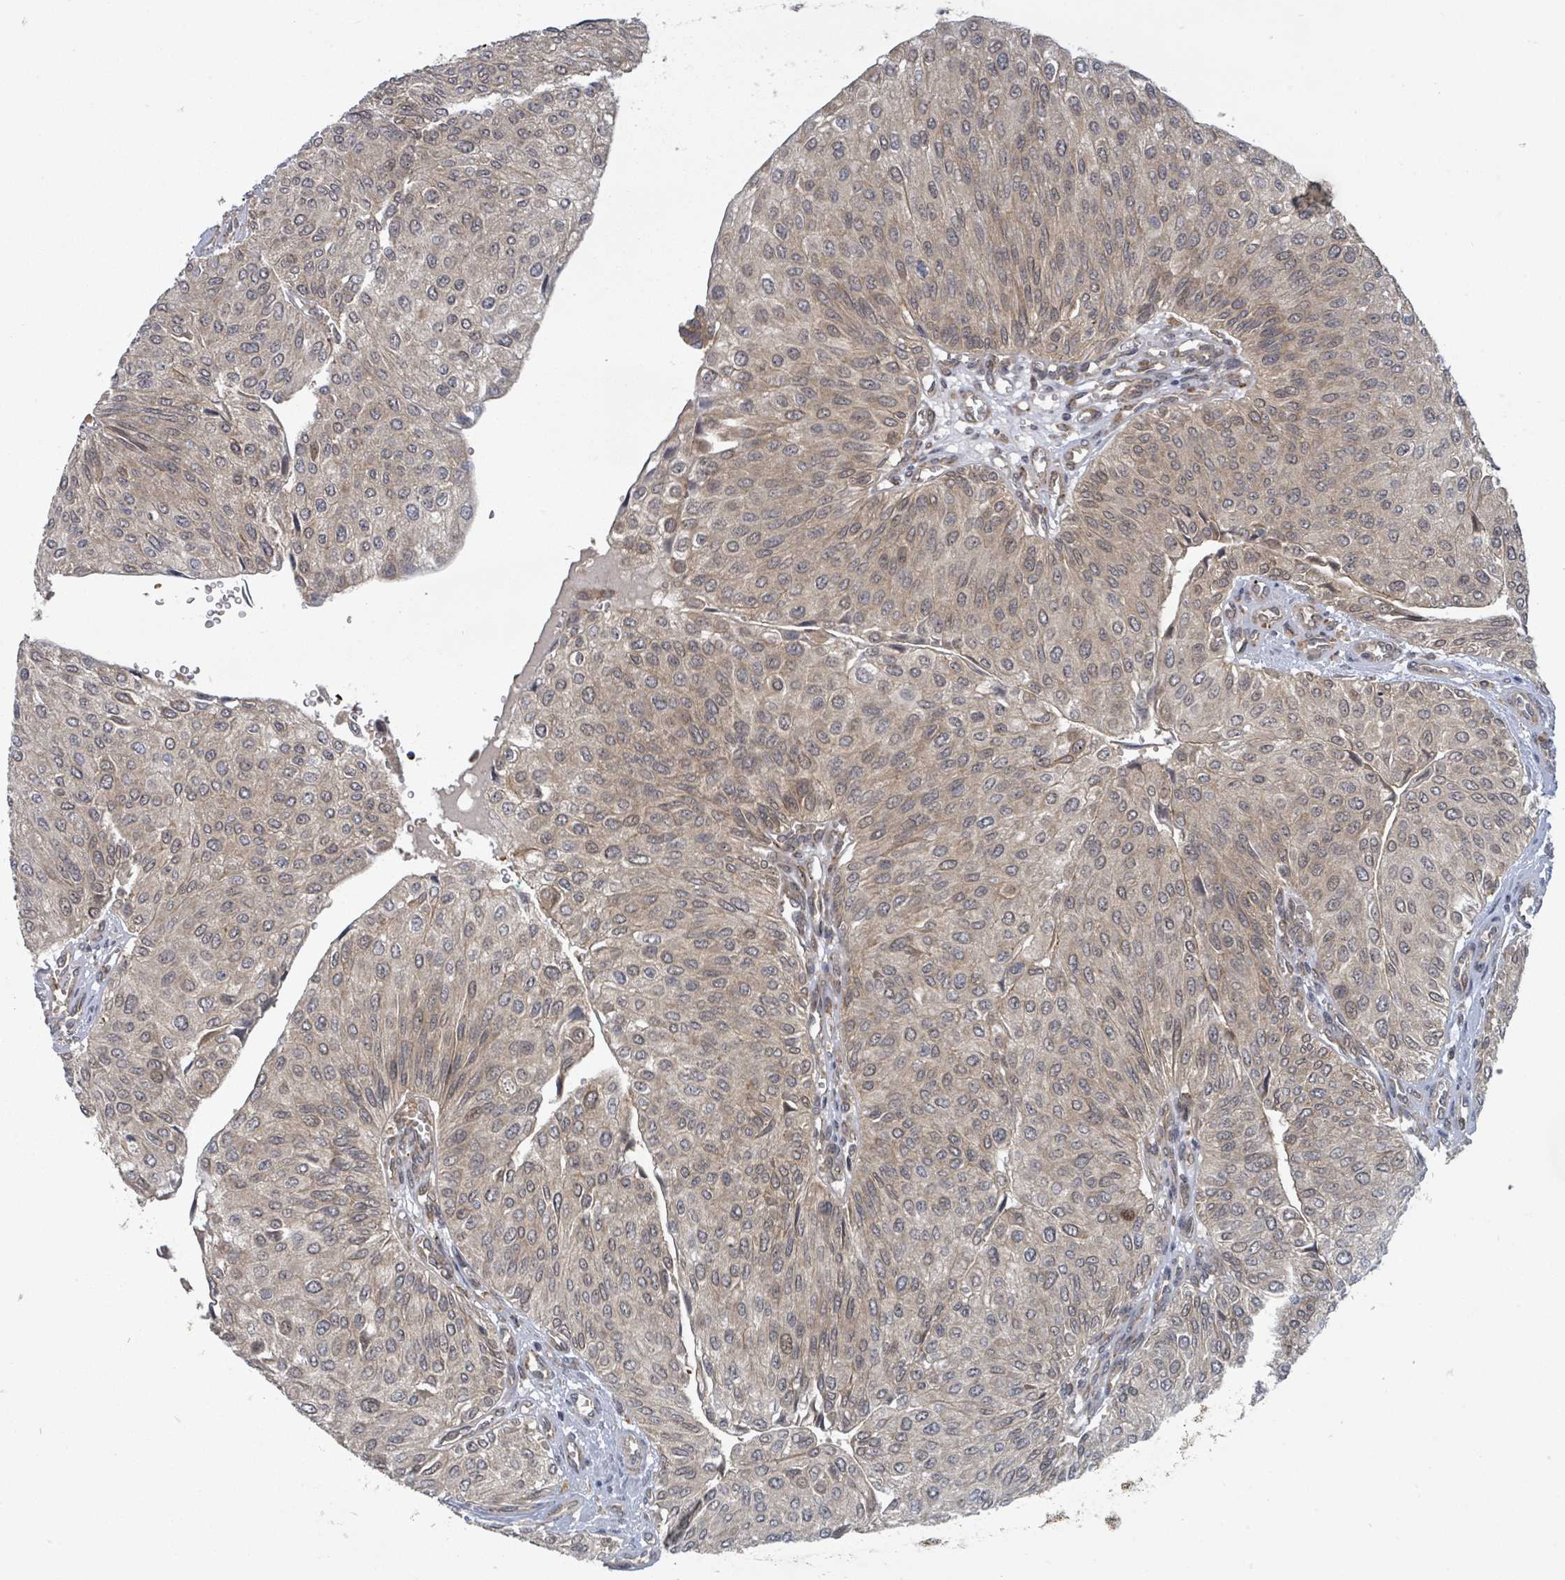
{"staining": {"intensity": "weak", "quantity": "25%-75%", "location": "cytoplasmic/membranous,nuclear"}, "tissue": "urothelial cancer", "cell_type": "Tumor cells", "image_type": "cancer", "snomed": [{"axis": "morphology", "description": "Urothelial carcinoma, NOS"}, {"axis": "topography", "description": "Urinary bladder"}], "caption": "Brown immunohistochemical staining in human urothelial cancer shows weak cytoplasmic/membranous and nuclear positivity in approximately 25%-75% of tumor cells.", "gene": "SHROOM2", "patient": {"sex": "male", "age": 67}}